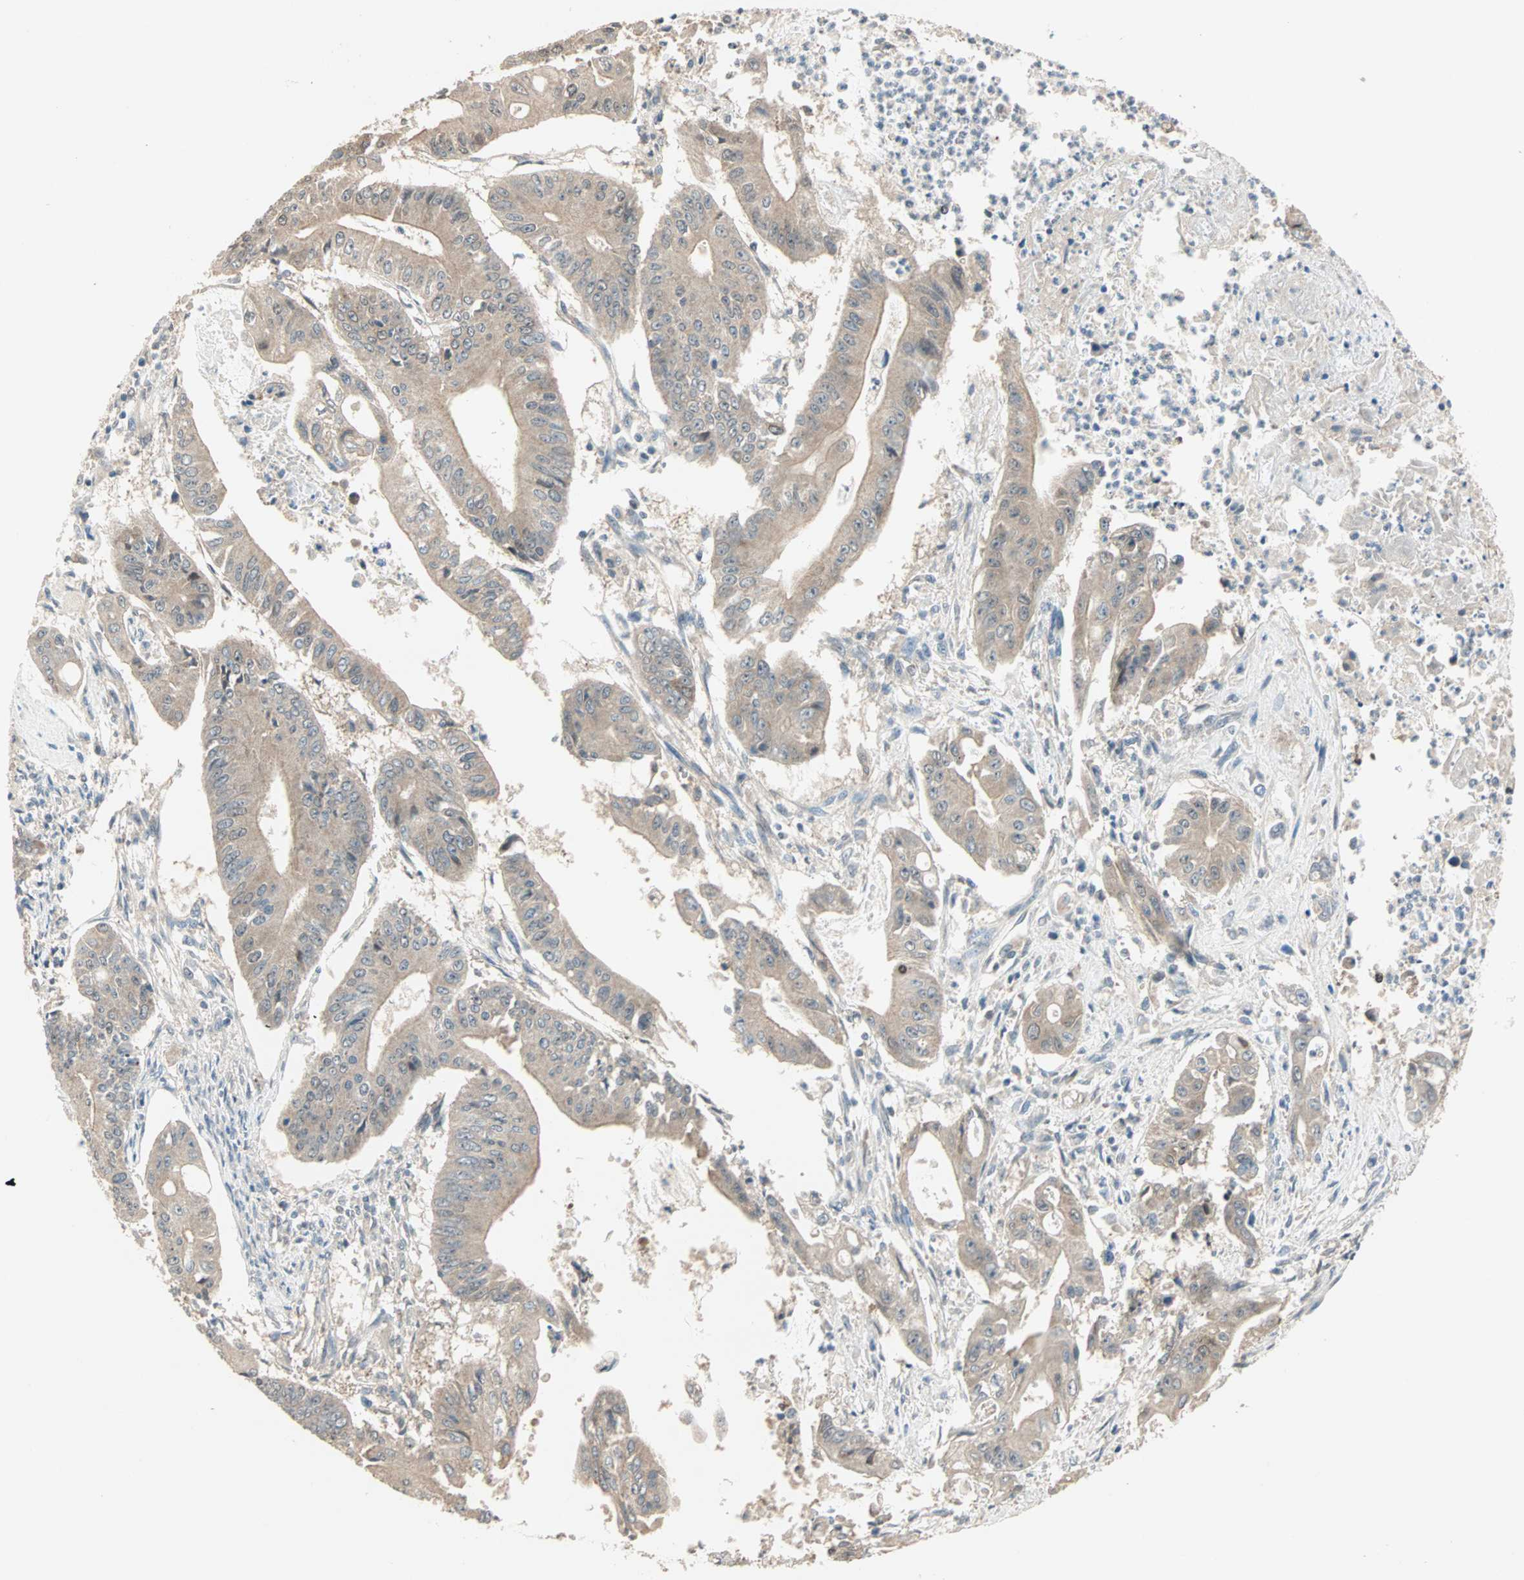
{"staining": {"intensity": "moderate", "quantity": ">75%", "location": "cytoplasmic/membranous"}, "tissue": "pancreatic cancer", "cell_type": "Tumor cells", "image_type": "cancer", "snomed": [{"axis": "morphology", "description": "Normal tissue, NOS"}, {"axis": "topography", "description": "Lymph node"}], "caption": "Immunohistochemical staining of pancreatic cancer demonstrates medium levels of moderate cytoplasmic/membranous protein positivity in about >75% of tumor cells. (DAB IHC, brown staining for protein, blue staining for nuclei).", "gene": "TTF2", "patient": {"sex": "male", "age": 62}}